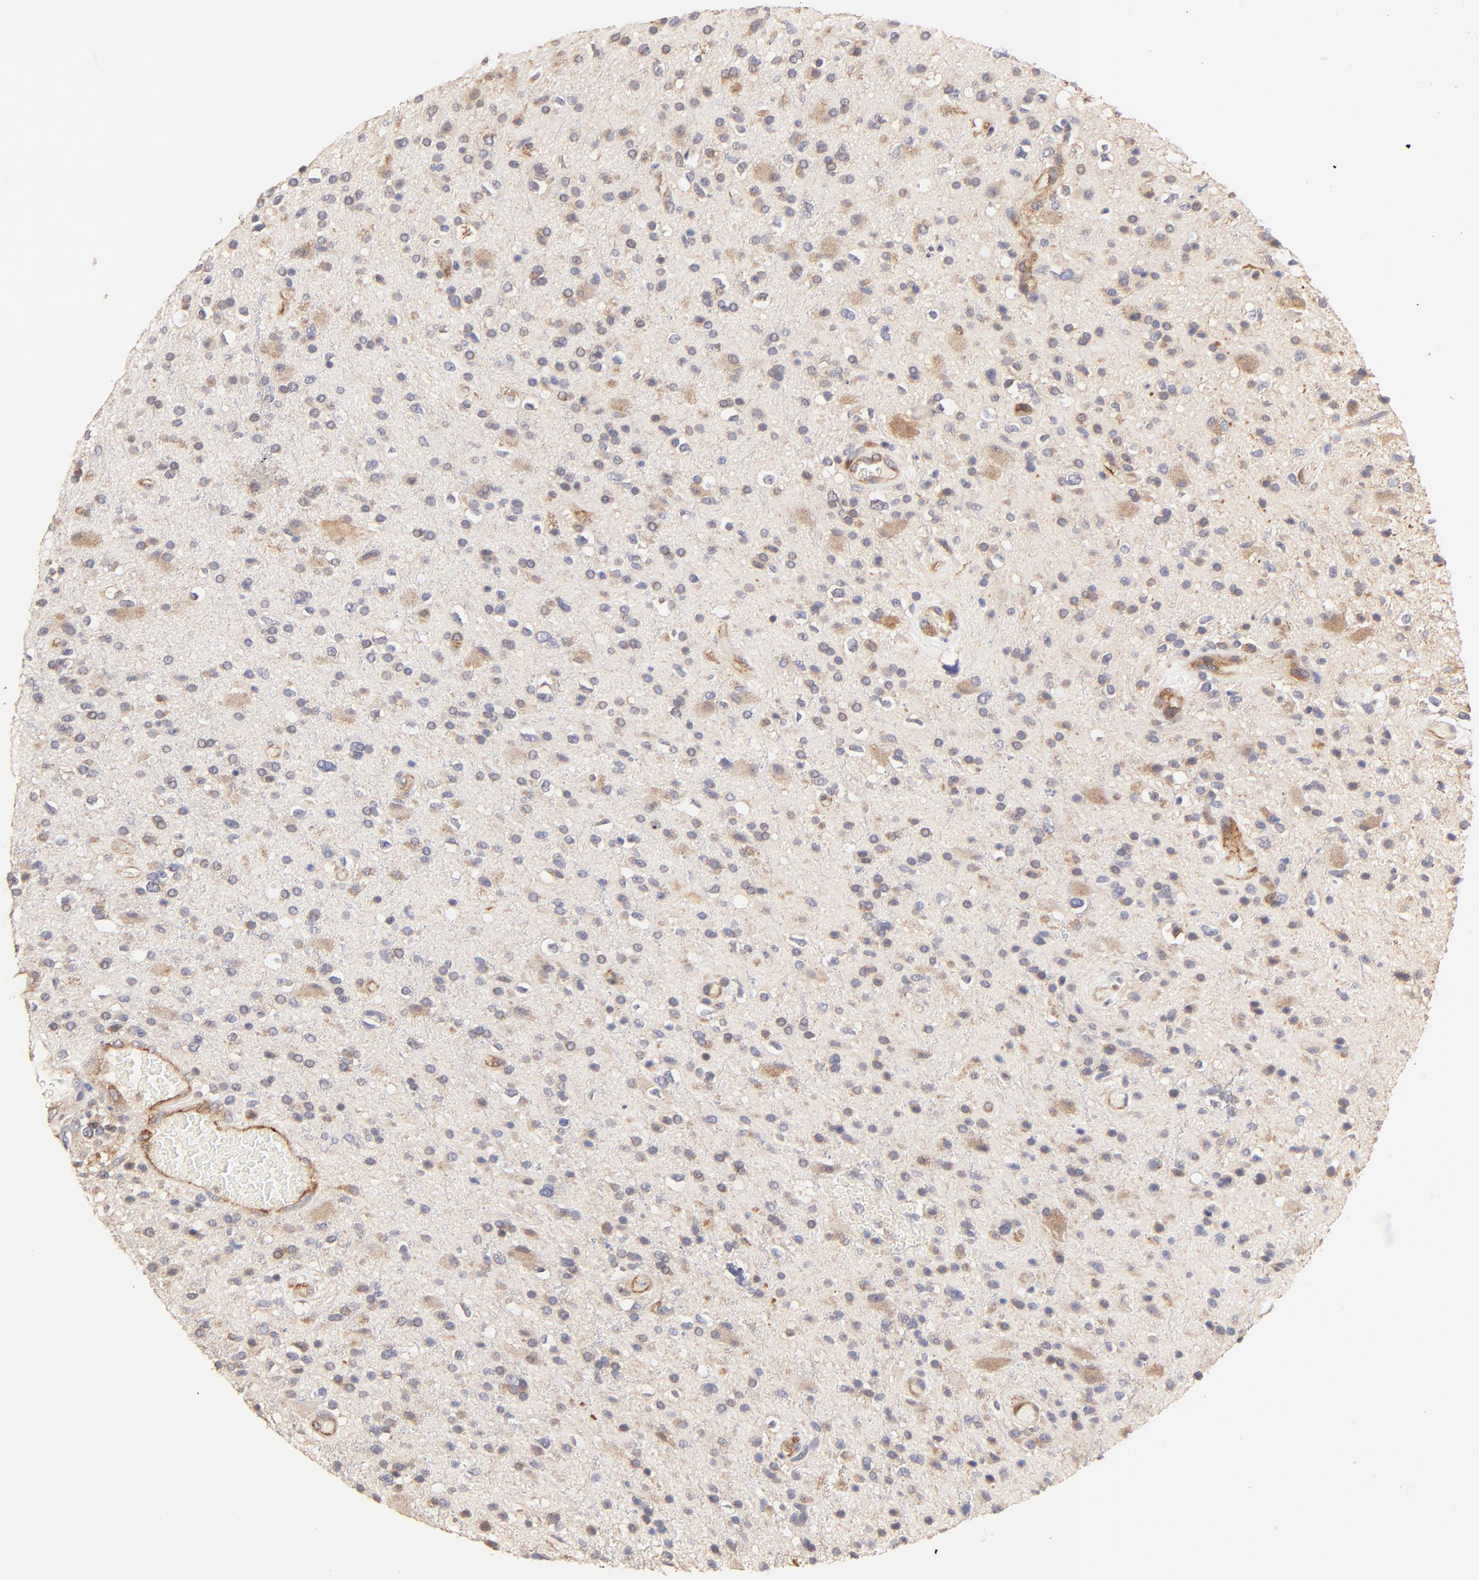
{"staining": {"intensity": "weak", "quantity": "25%-75%", "location": "cytoplasmic/membranous"}, "tissue": "glioma", "cell_type": "Tumor cells", "image_type": "cancer", "snomed": [{"axis": "morphology", "description": "Glioma, malignant, High grade"}, {"axis": "topography", "description": "Brain"}], "caption": "Immunohistochemical staining of human malignant glioma (high-grade) displays low levels of weak cytoplasmic/membranous expression in approximately 25%-75% of tumor cells.", "gene": "TNFAIP3", "patient": {"sex": "male", "age": 33}}